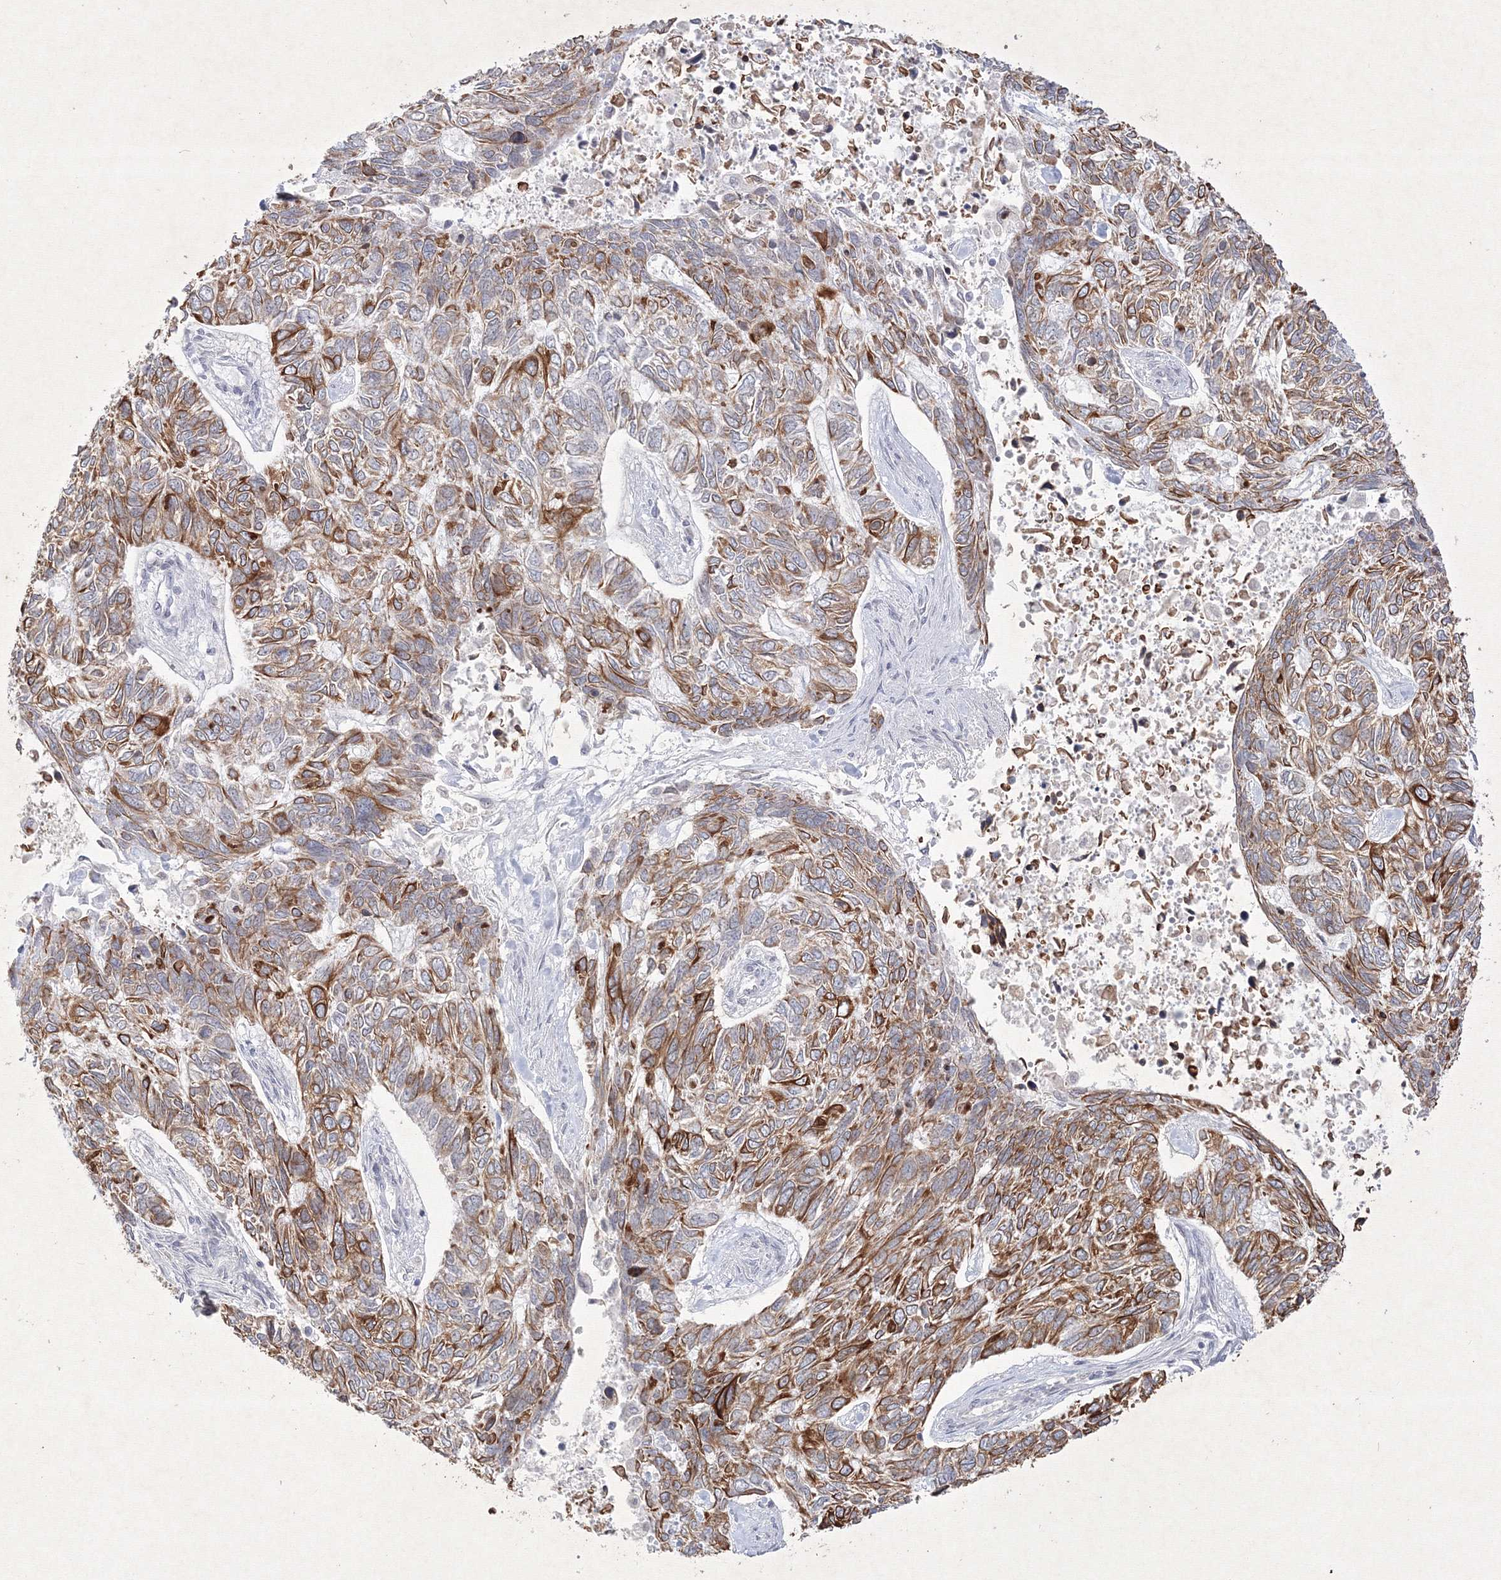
{"staining": {"intensity": "strong", "quantity": "25%-75%", "location": "cytoplasmic/membranous"}, "tissue": "skin cancer", "cell_type": "Tumor cells", "image_type": "cancer", "snomed": [{"axis": "morphology", "description": "Basal cell carcinoma"}, {"axis": "topography", "description": "Skin"}], "caption": "Human skin cancer stained for a protein (brown) demonstrates strong cytoplasmic/membranous positive staining in approximately 25%-75% of tumor cells.", "gene": "NXPE3", "patient": {"sex": "female", "age": 65}}